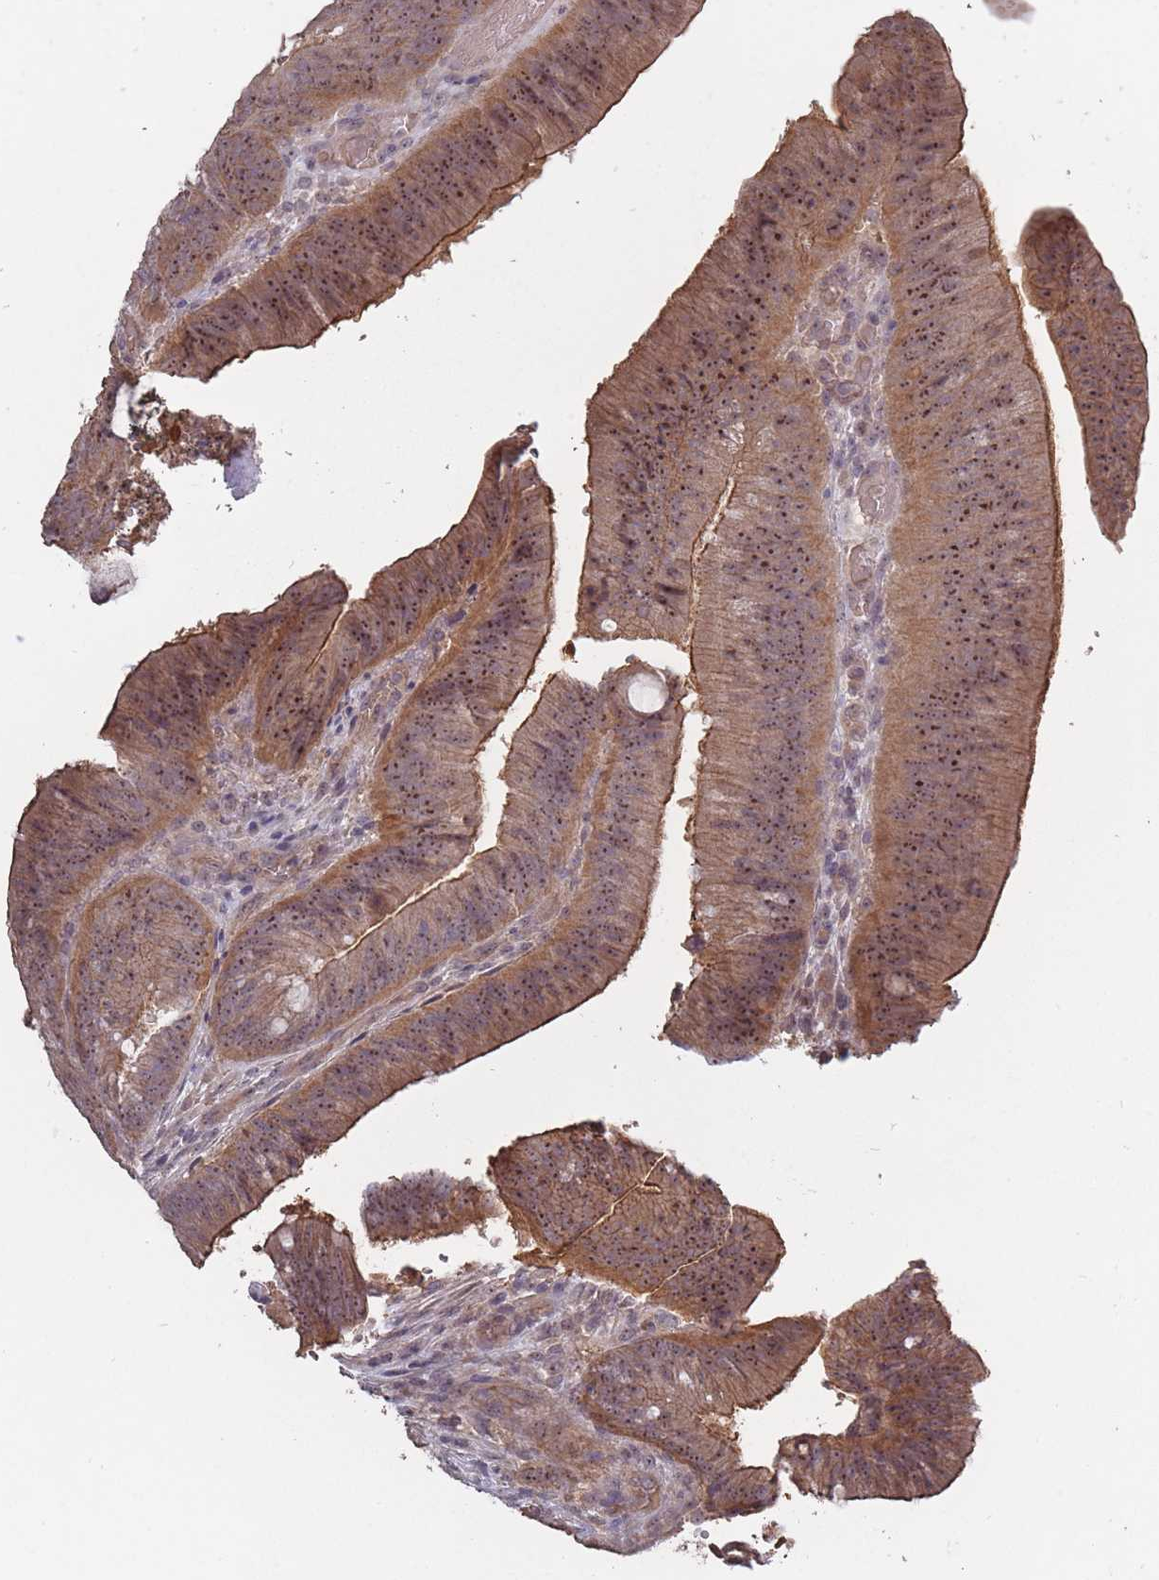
{"staining": {"intensity": "moderate", "quantity": ">75%", "location": "cytoplasmic/membranous,nuclear"}, "tissue": "colorectal cancer", "cell_type": "Tumor cells", "image_type": "cancer", "snomed": [{"axis": "morphology", "description": "Adenocarcinoma, NOS"}, {"axis": "topography", "description": "Colon"}], "caption": "A micrograph of human colorectal cancer stained for a protein demonstrates moderate cytoplasmic/membranous and nuclear brown staining in tumor cells. (brown staining indicates protein expression, while blue staining denotes nuclei).", "gene": "KIAA1755", "patient": {"sex": "female", "age": 43}}